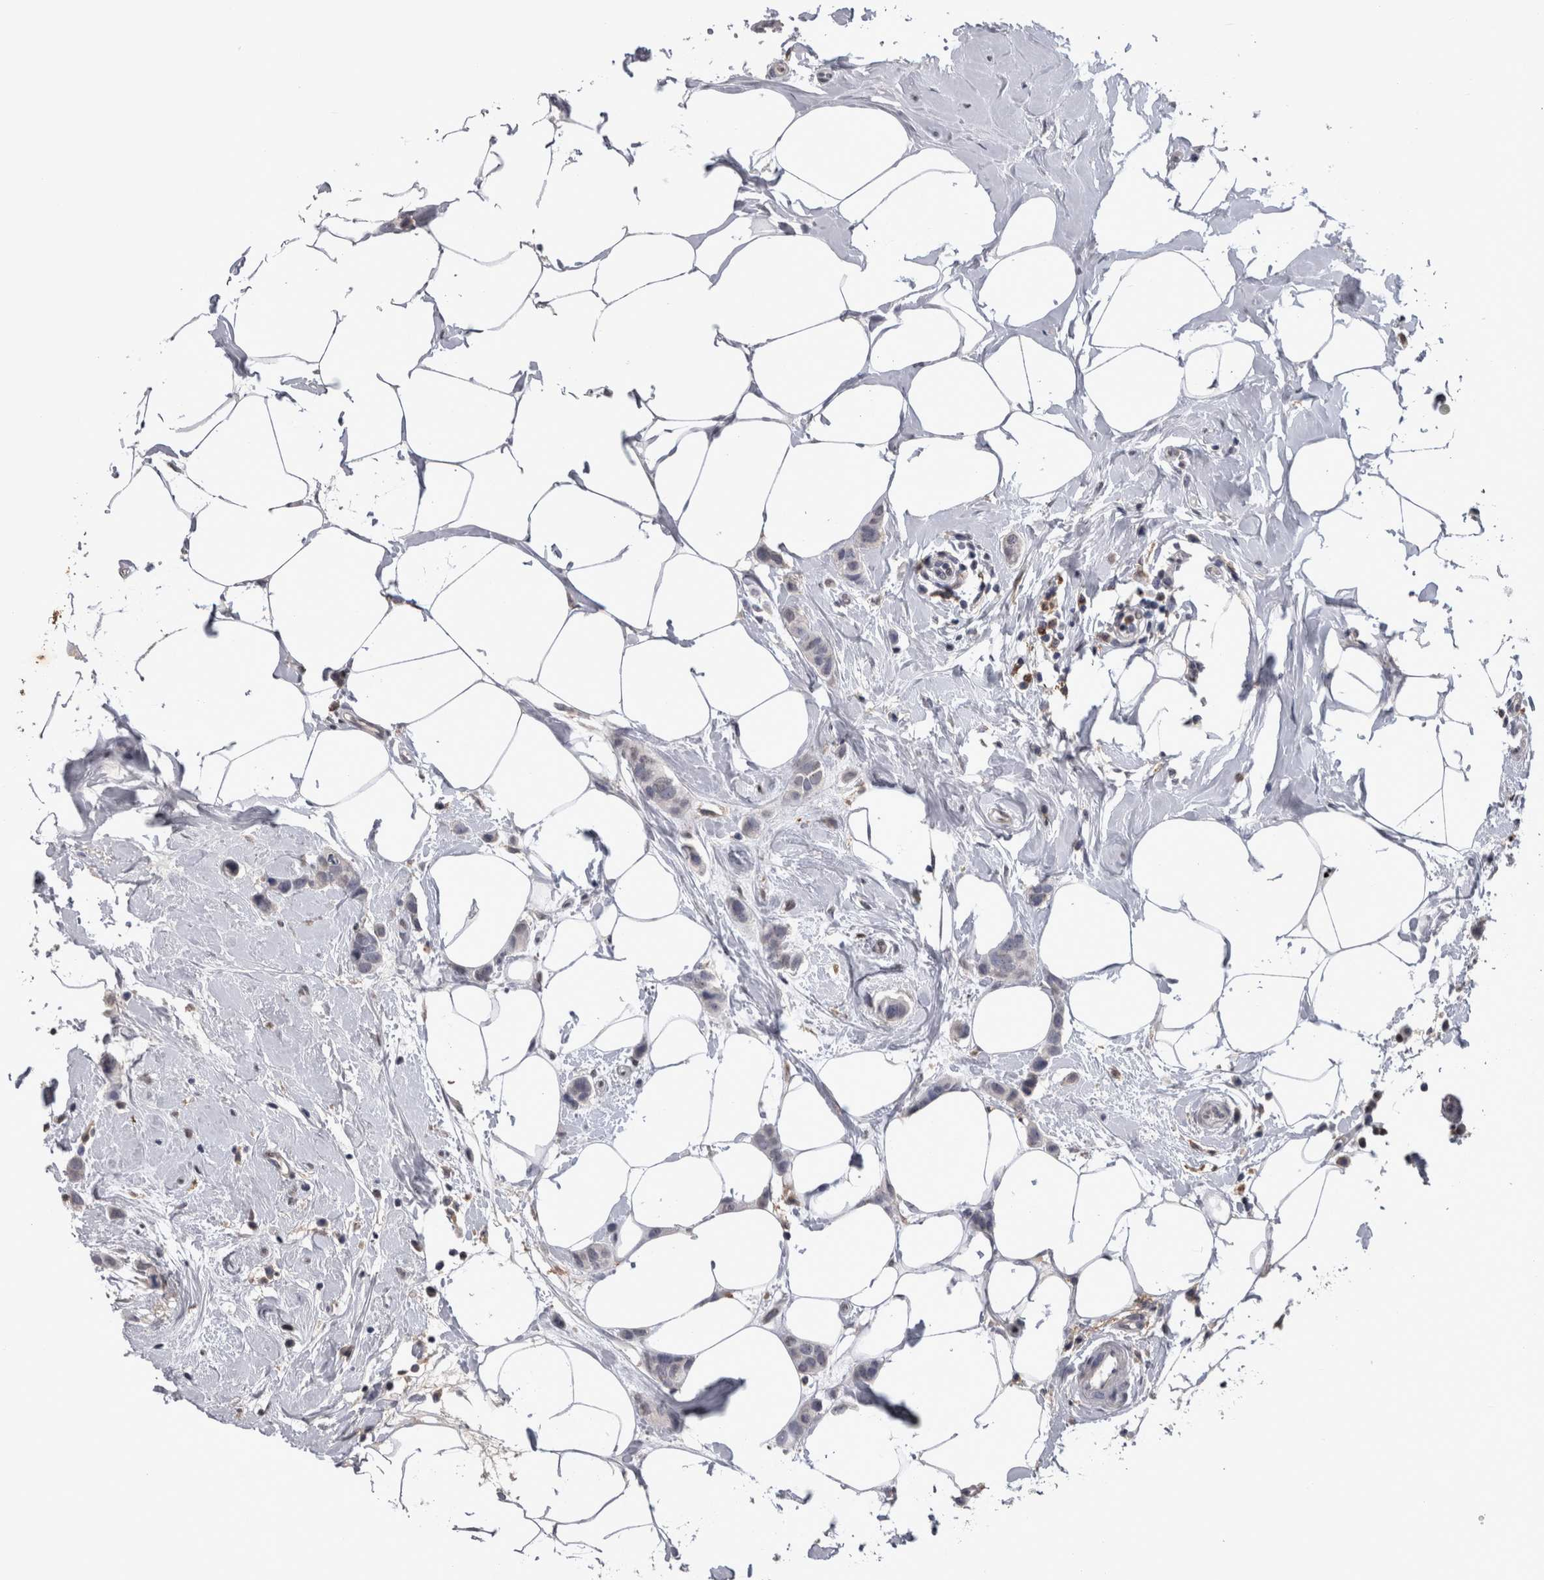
{"staining": {"intensity": "negative", "quantity": "none", "location": "none"}, "tissue": "breast cancer", "cell_type": "Tumor cells", "image_type": "cancer", "snomed": [{"axis": "morphology", "description": "Normal tissue, NOS"}, {"axis": "morphology", "description": "Duct carcinoma"}, {"axis": "topography", "description": "Breast"}], "caption": "This photomicrograph is of intraductal carcinoma (breast) stained with immunohistochemistry (IHC) to label a protein in brown with the nuclei are counter-stained blue. There is no expression in tumor cells.", "gene": "PAX5", "patient": {"sex": "female", "age": 50}}